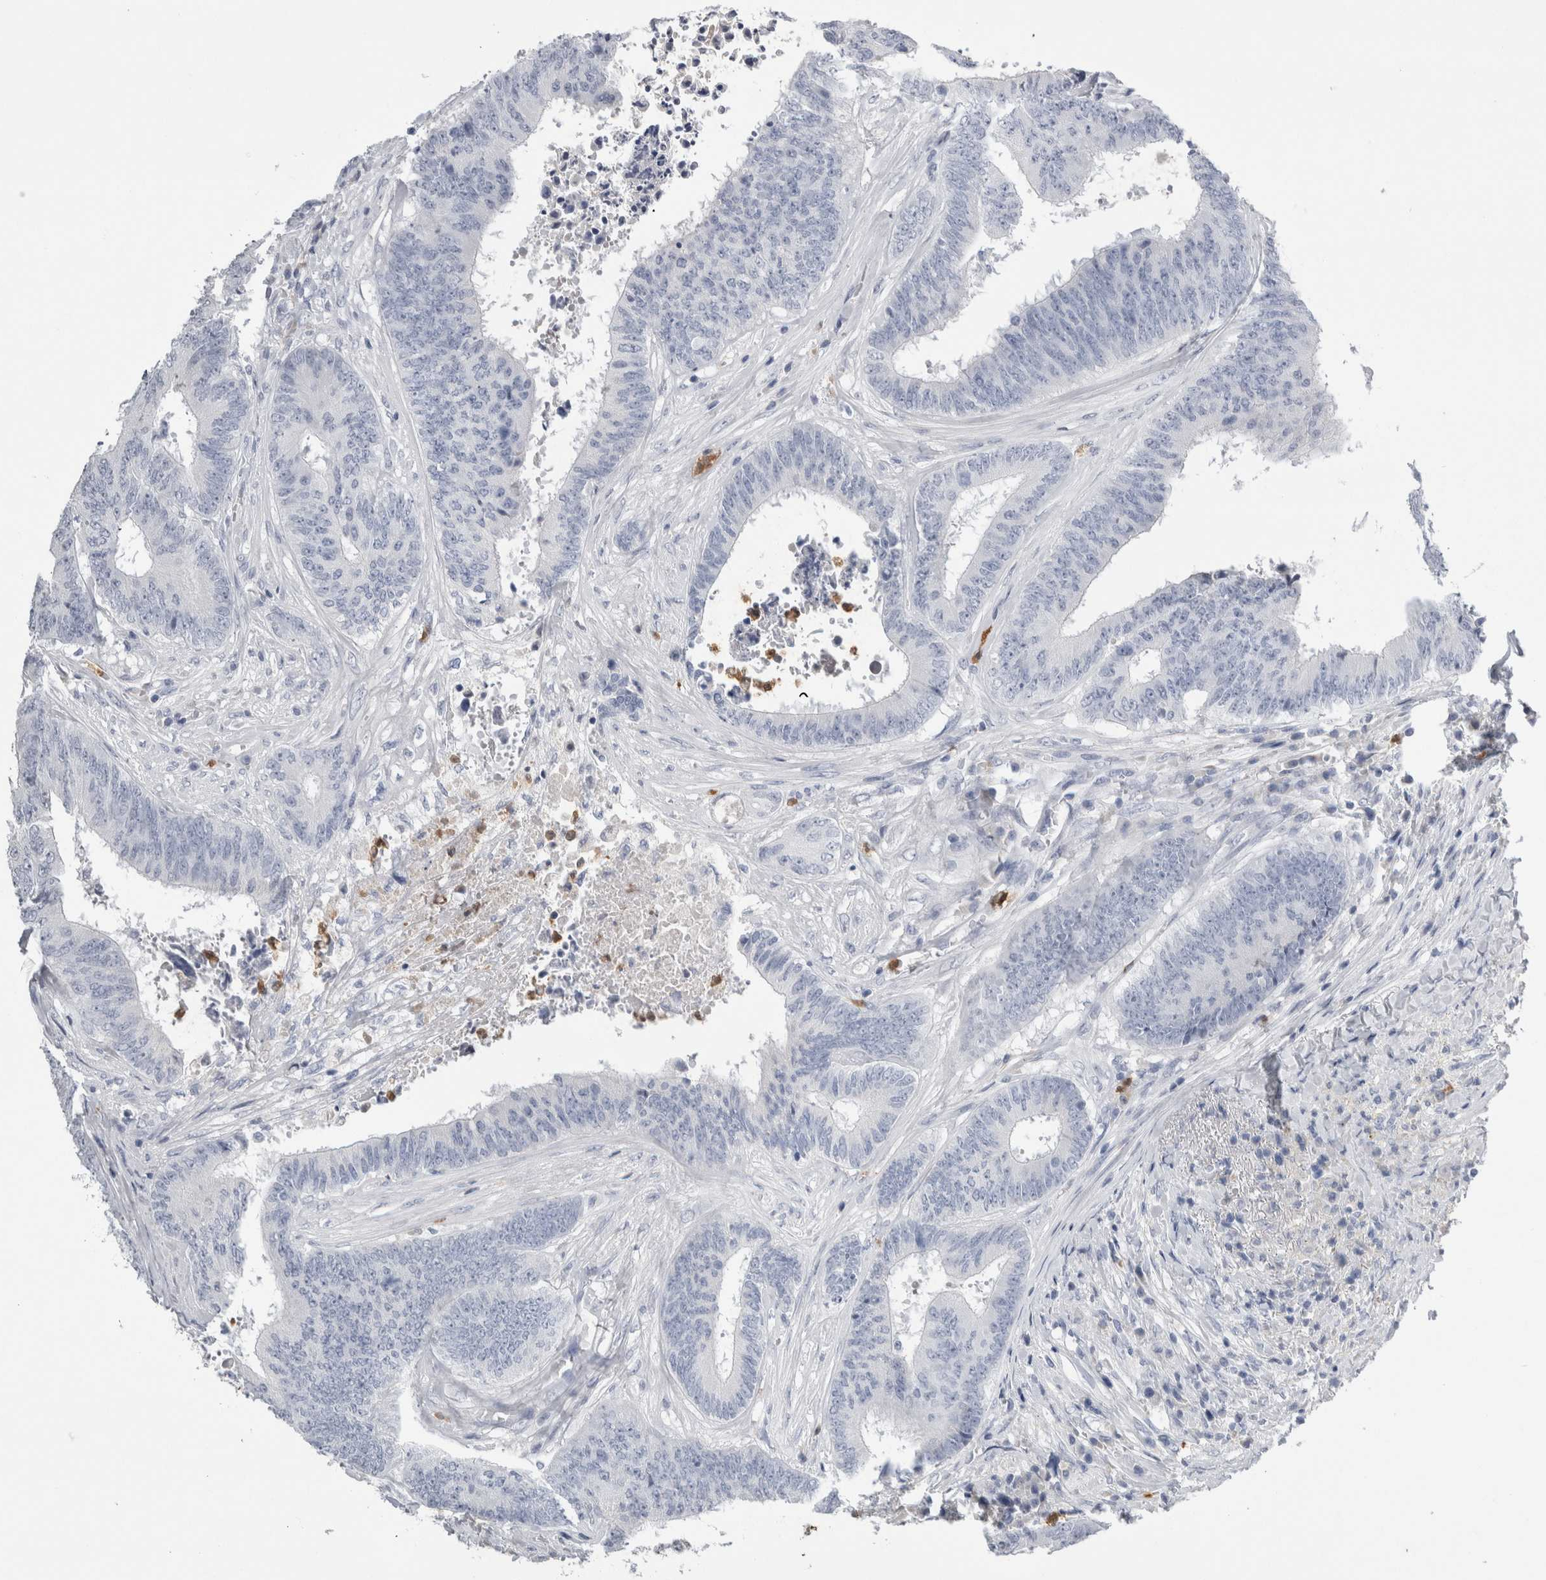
{"staining": {"intensity": "negative", "quantity": "none", "location": "none"}, "tissue": "colorectal cancer", "cell_type": "Tumor cells", "image_type": "cancer", "snomed": [{"axis": "morphology", "description": "Adenocarcinoma, NOS"}, {"axis": "topography", "description": "Rectum"}], "caption": "The immunohistochemistry (IHC) micrograph has no significant expression in tumor cells of colorectal cancer (adenocarcinoma) tissue. The staining was performed using DAB to visualize the protein expression in brown, while the nuclei were stained in blue with hematoxylin (Magnification: 20x).", "gene": "S100A12", "patient": {"sex": "male", "age": 72}}